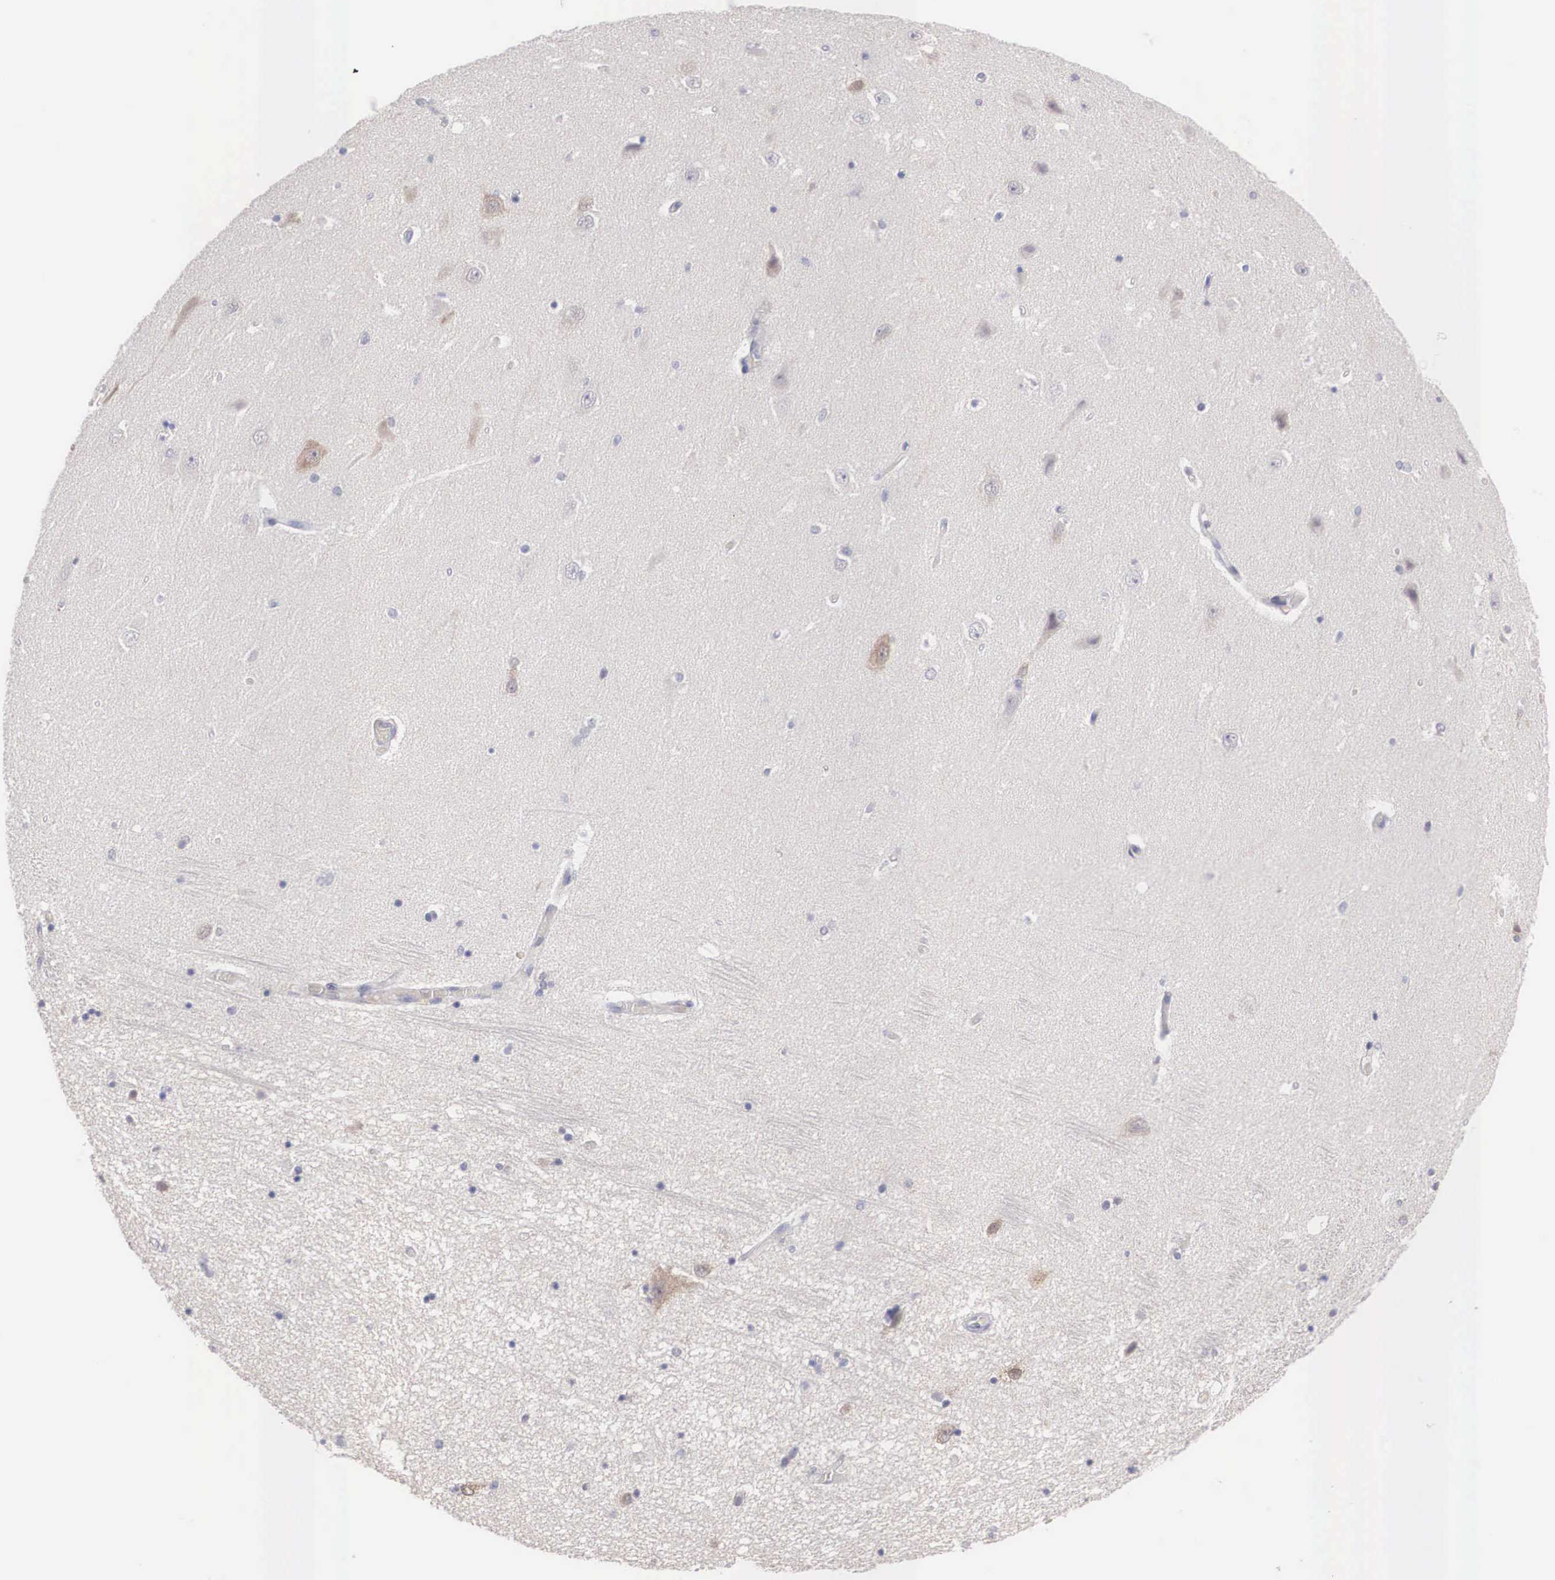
{"staining": {"intensity": "negative", "quantity": "none", "location": "none"}, "tissue": "hippocampus", "cell_type": "Glial cells", "image_type": "normal", "snomed": [{"axis": "morphology", "description": "Normal tissue, NOS"}, {"axis": "topography", "description": "Hippocampus"}], "caption": "Glial cells show no significant protein staining in unremarkable hippocampus. Brightfield microscopy of immunohistochemistry stained with DAB (brown) and hematoxylin (blue), captured at high magnification.", "gene": "REPS2", "patient": {"sex": "female", "age": 54}}